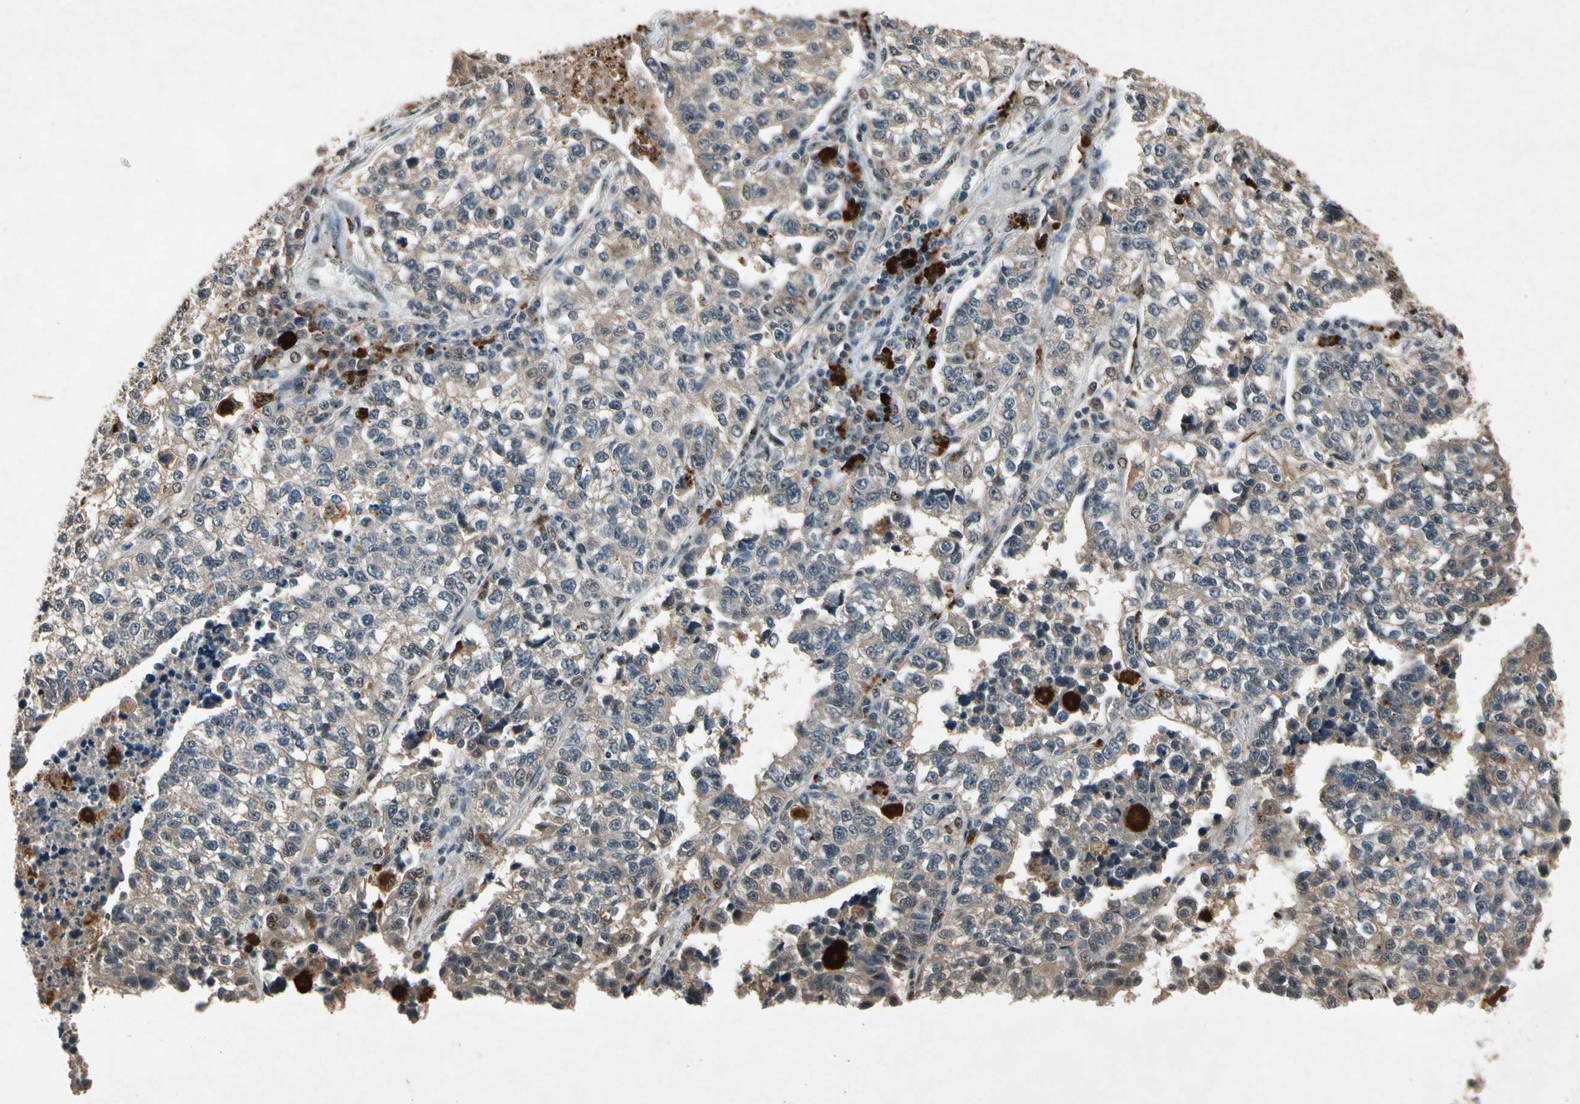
{"staining": {"intensity": "weak", "quantity": "25%-75%", "location": "cytoplasmic/membranous,nuclear"}, "tissue": "lung cancer", "cell_type": "Tumor cells", "image_type": "cancer", "snomed": [{"axis": "morphology", "description": "Adenocarcinoma, NOS"}, {"axis": "topography", "description": "Lung"}], "caption": "Tumor cells demonstrate low levels of weak cytoplasmic/membranous and nuclear staining in about 25%-75% of cells in lung adenocarcinoma.", "gene": "PML", "patient": {"sex": "male", "age": 49}}